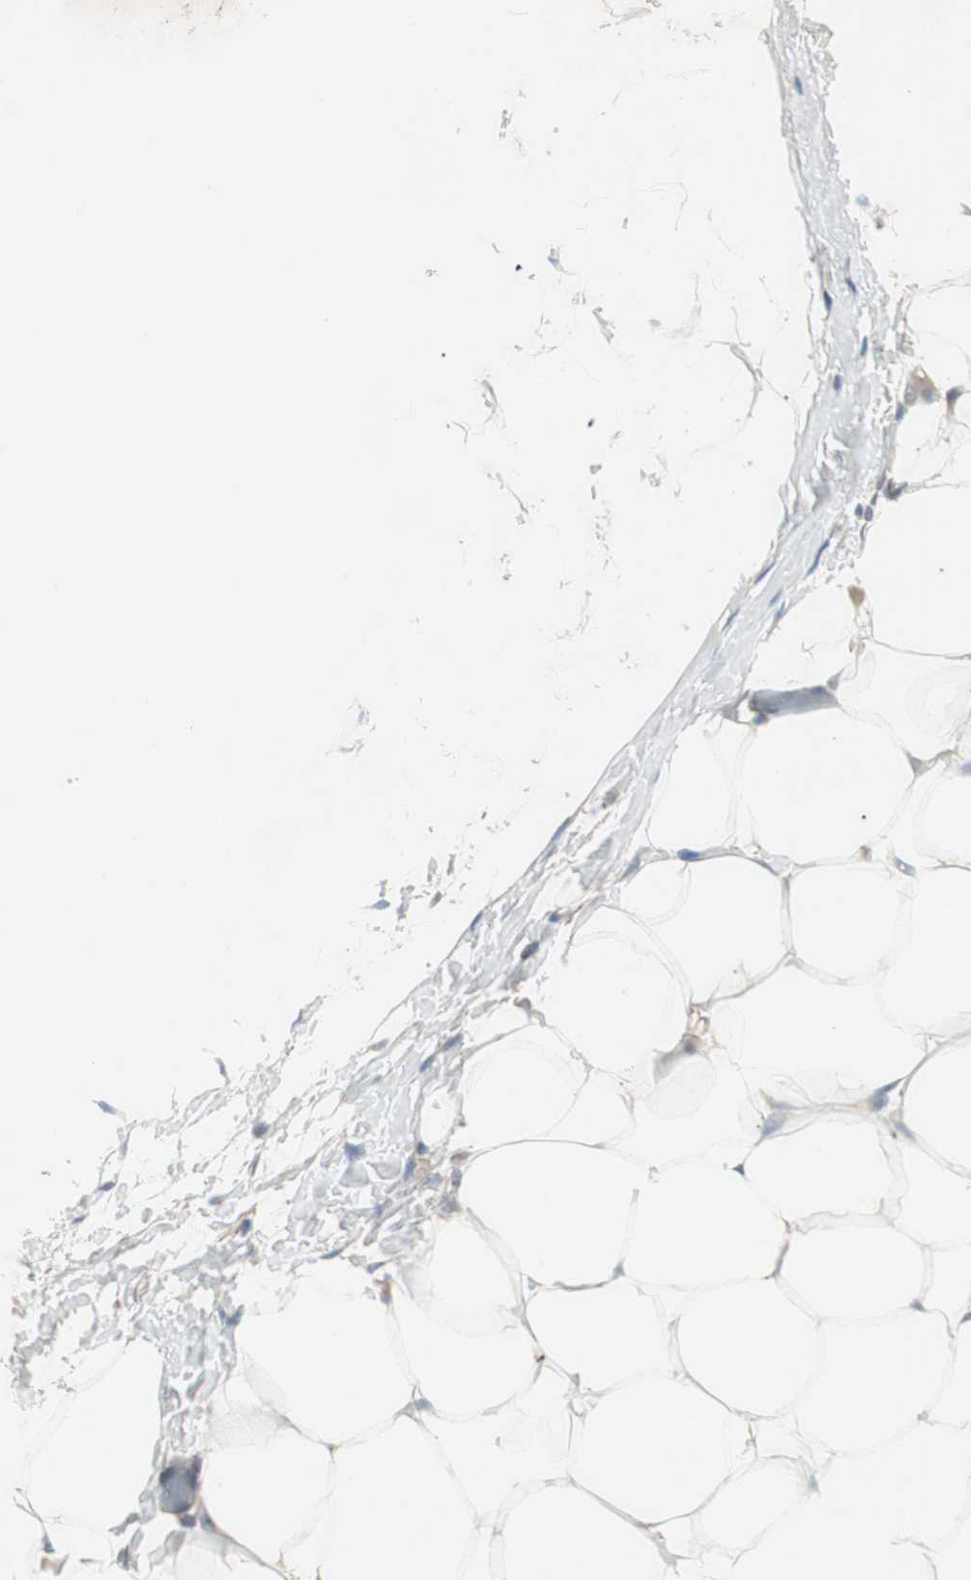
{"staining": {"intensity": "negative", "quantity": "none", "location": "none"}, "tissue": "adipose tissue", "cell_type": "Adipocytes", "image_type": "normal", "snomed": [{"axis": "morphology", "description": "Normal tissue, NOS"}, {"axis": "topography", "description": "Breast"}, {"axis": "topography", "description": "Adipose tissue"}], "caption": "Immunohistochemistry of benign adipose tissue shows no expression in adipocytes.", "gene": "FGFR4", "patient": {"sex": "female", "age": 25}}